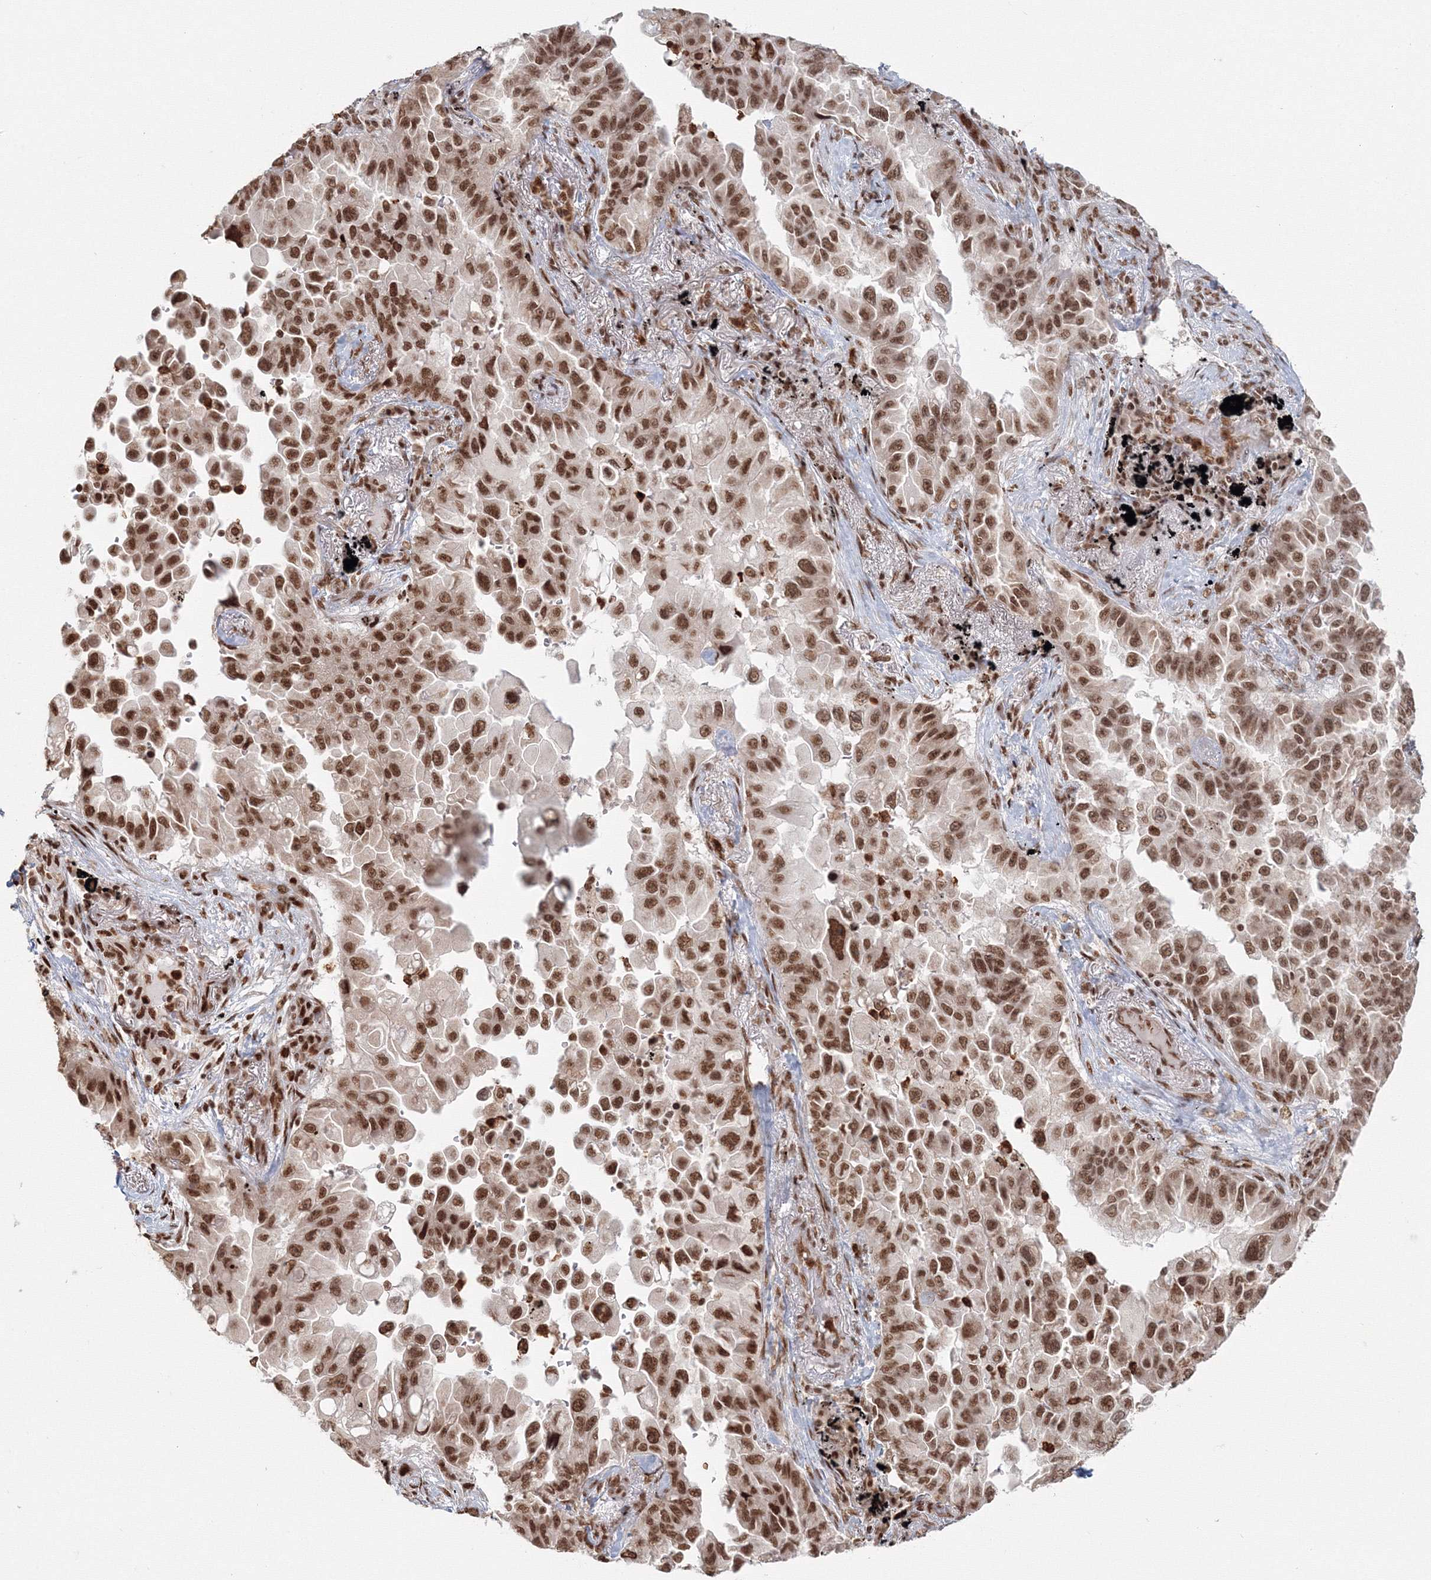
{"staining": {"intensity": "moderate", "quantity": ">75%", "location": "nuclear"}, "tissue": "lung cancer", "cell_type": "Tumor cells", "image_type": "cancer", "snomed": [{"axis": "morphology", "description": "Adenocarcinoma, NOS"}, {"axis": "topography", "description": "Lung"}], "caption": "Moderate nuclear staining for a protein is seen in about >75% of tumor cells of adenocarcinoma (lung) using IHC.", "gene": "KIF20A", "patient": {"sex": "female", "age": 67}}